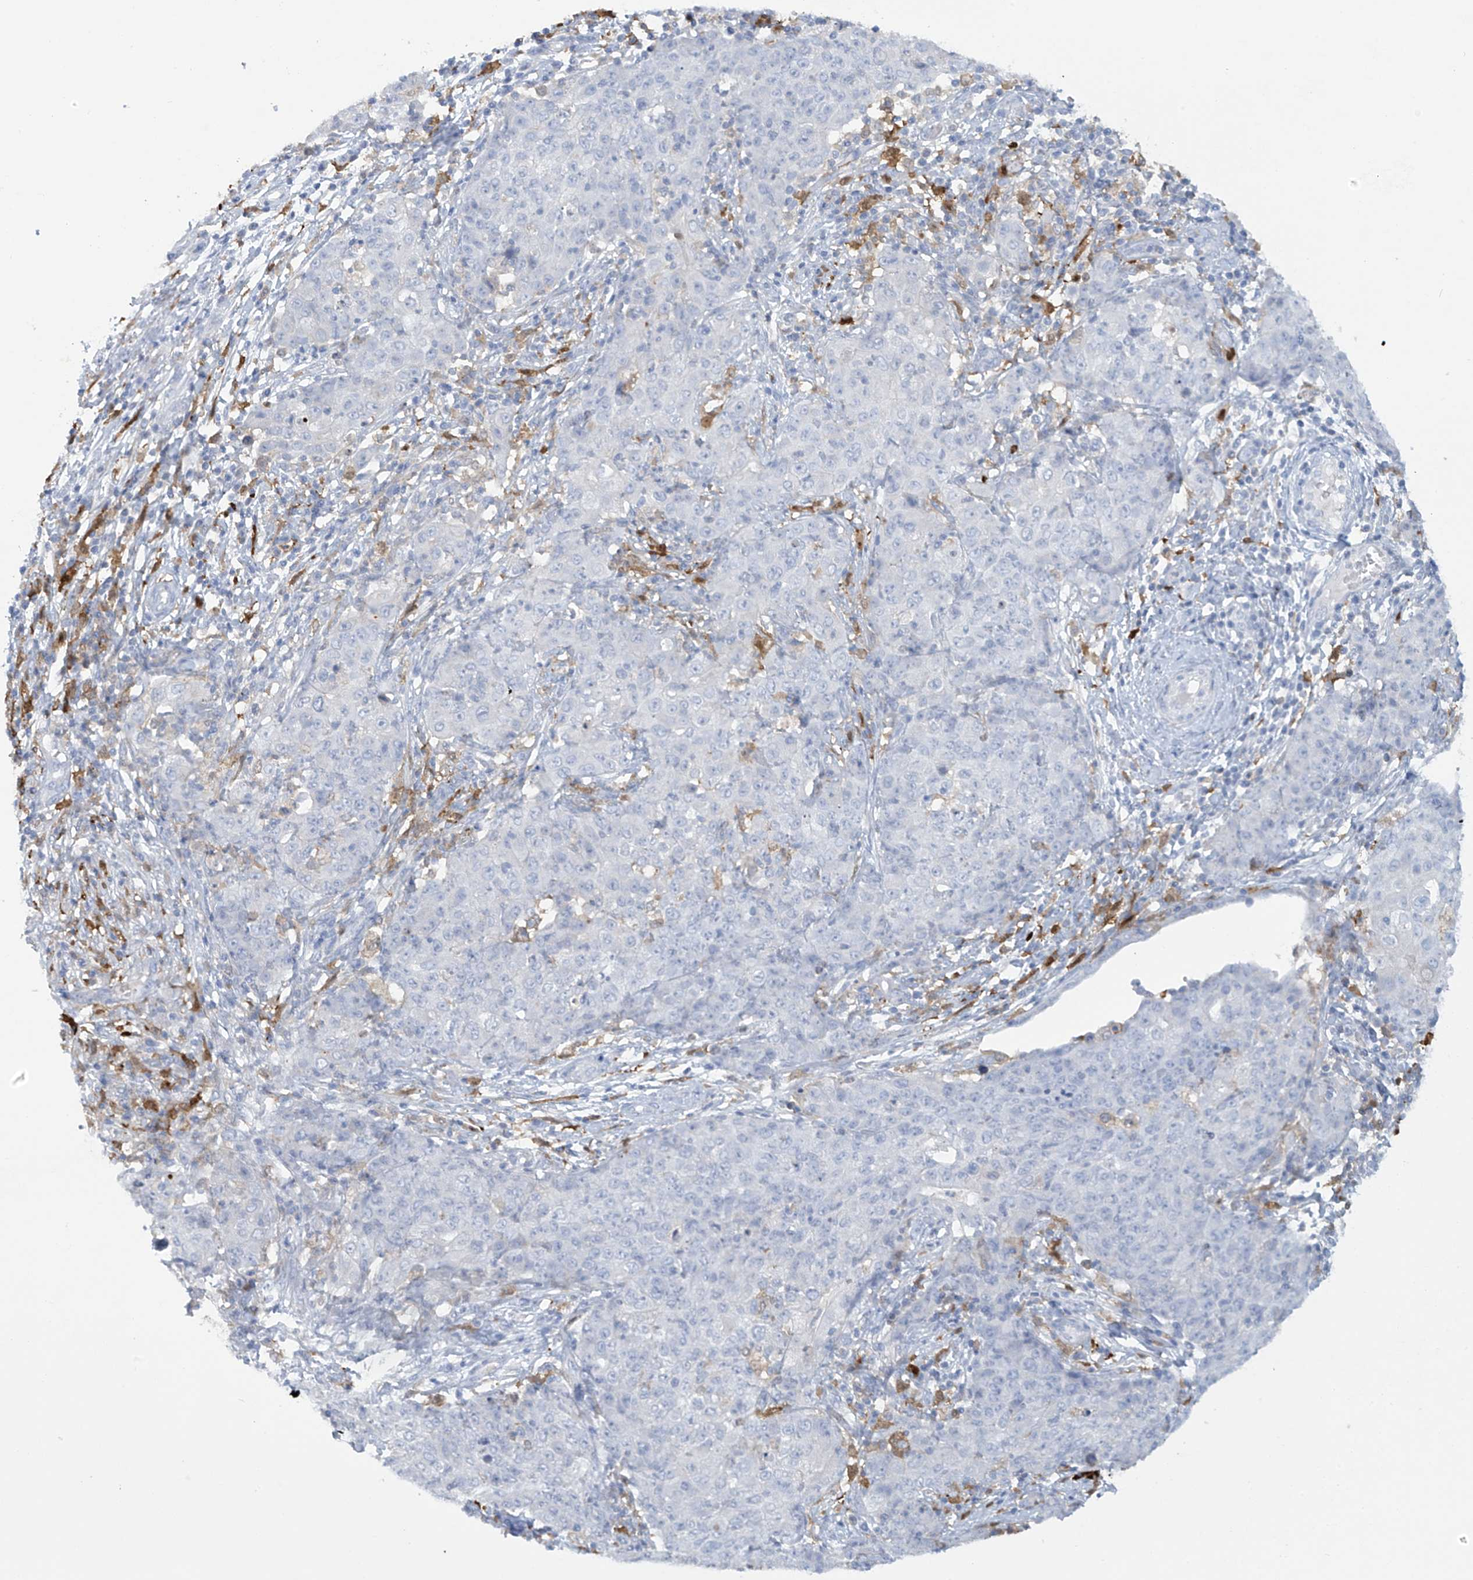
{"staining": {"intensity": "negative", "quantity": "none", "location": "none"}, "tissue": "ovarian cancer", "cell_type": "Tumor cells", "image_type": "cancer", "snomed": [{"axis": "morphology", "description": "Carcinoma, endometroid"}, {"axis": "topography", "description": "Ovary"}], "caption": "Tumor cells are negative for brown protein staining in ovarian endometroid carcinoma.", "gene": "TRMT2B", "patient": {"sex": "female", "age": 42}}